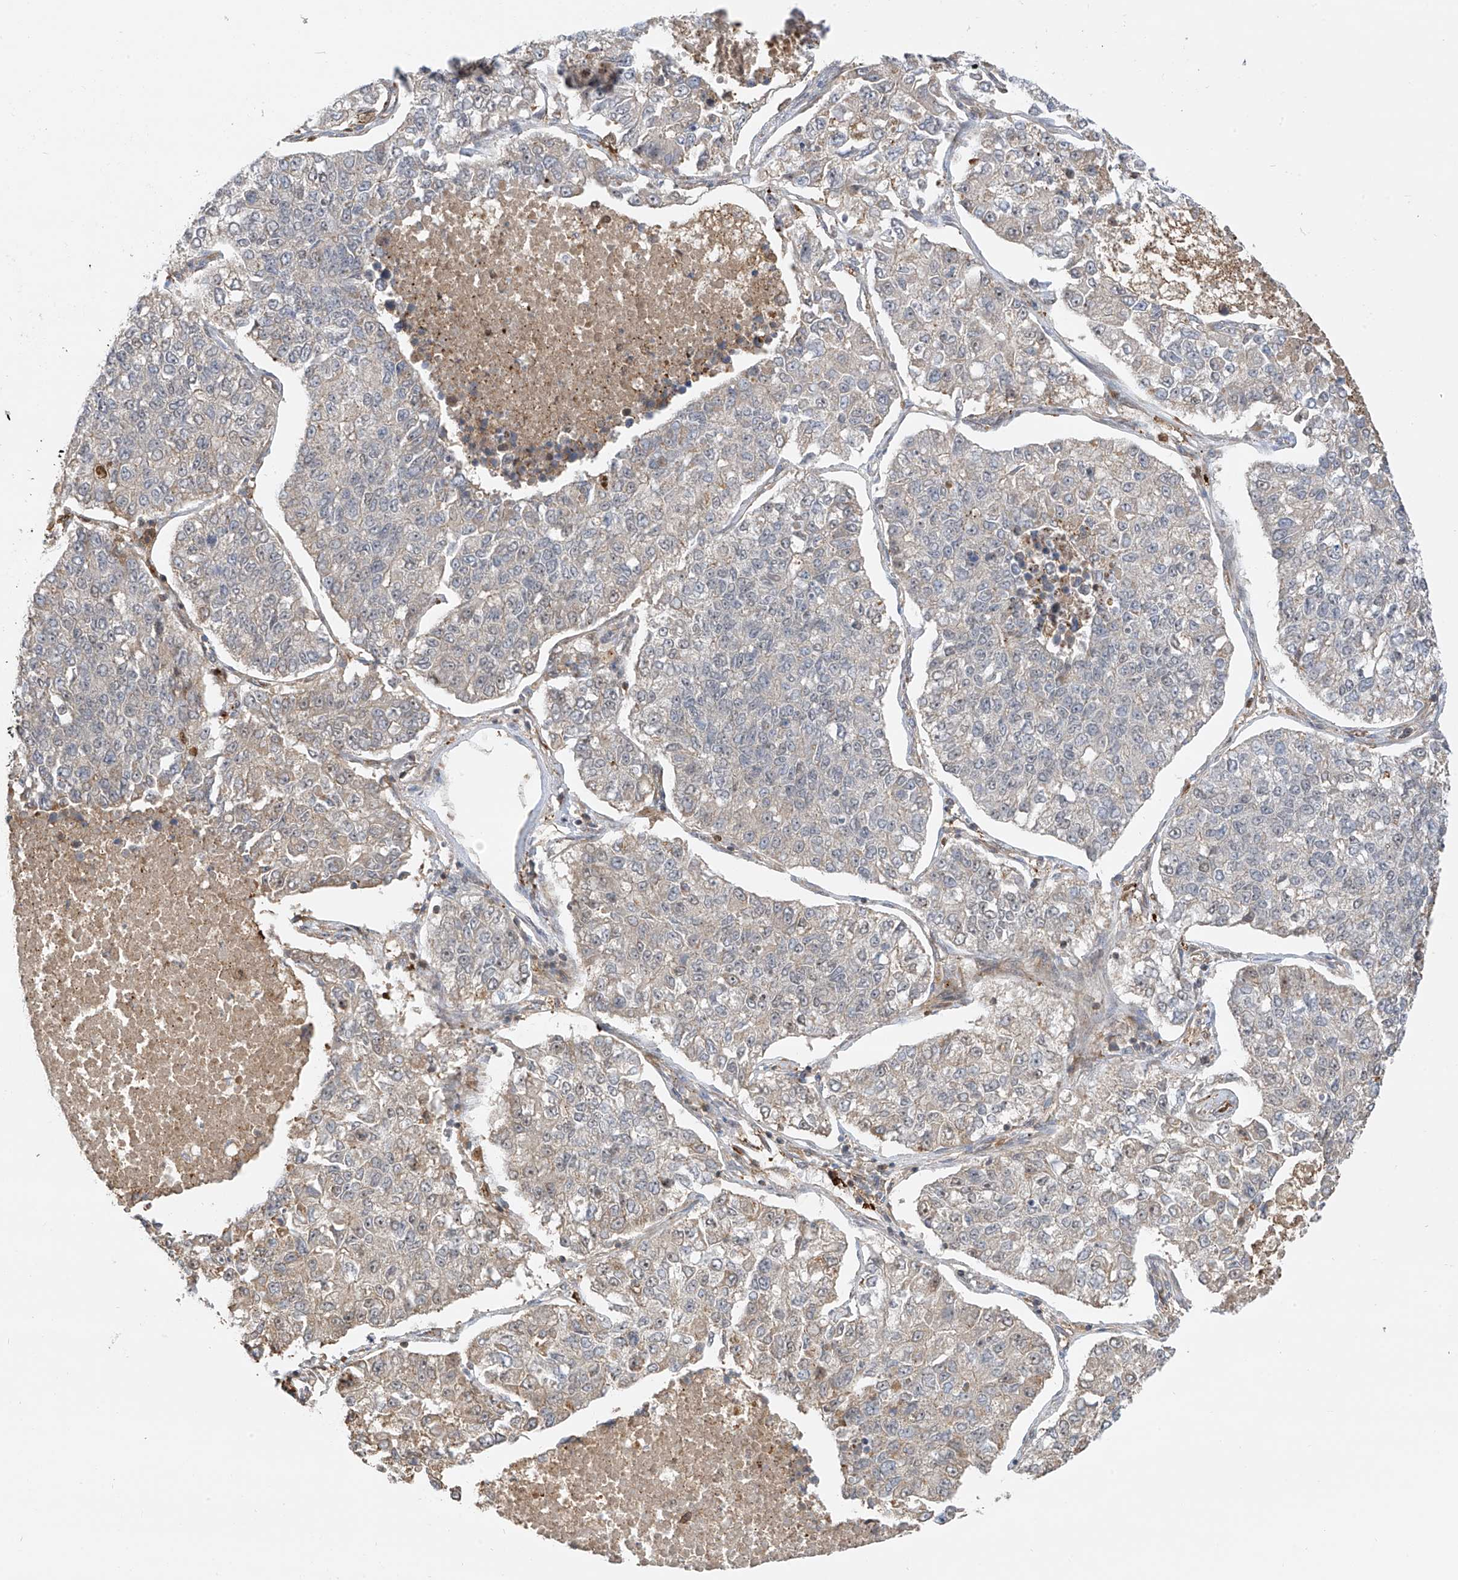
{"staining": {"intensity": "negative", "quantity": "none", "location": "none"}, "tissue": "lung cancer", "cell_type": "Tumor cells", "image_type": "cancer", "snomed": [{"axis": "morphology", "description": "Adenocarcinoma, NOS"}, {"axis": "topography", "description": "Lung"}], "caption": "Photomicrograph shows no protein staining in tumor cells of adenocarcinoma (lung) tissue. (DAB (3,3'-diaminobenzidine) IHC visualized using brightfield microscopy, high magnification).", "gene": "ATAD2B", "patient": {"sex": "male", "age": 49}}